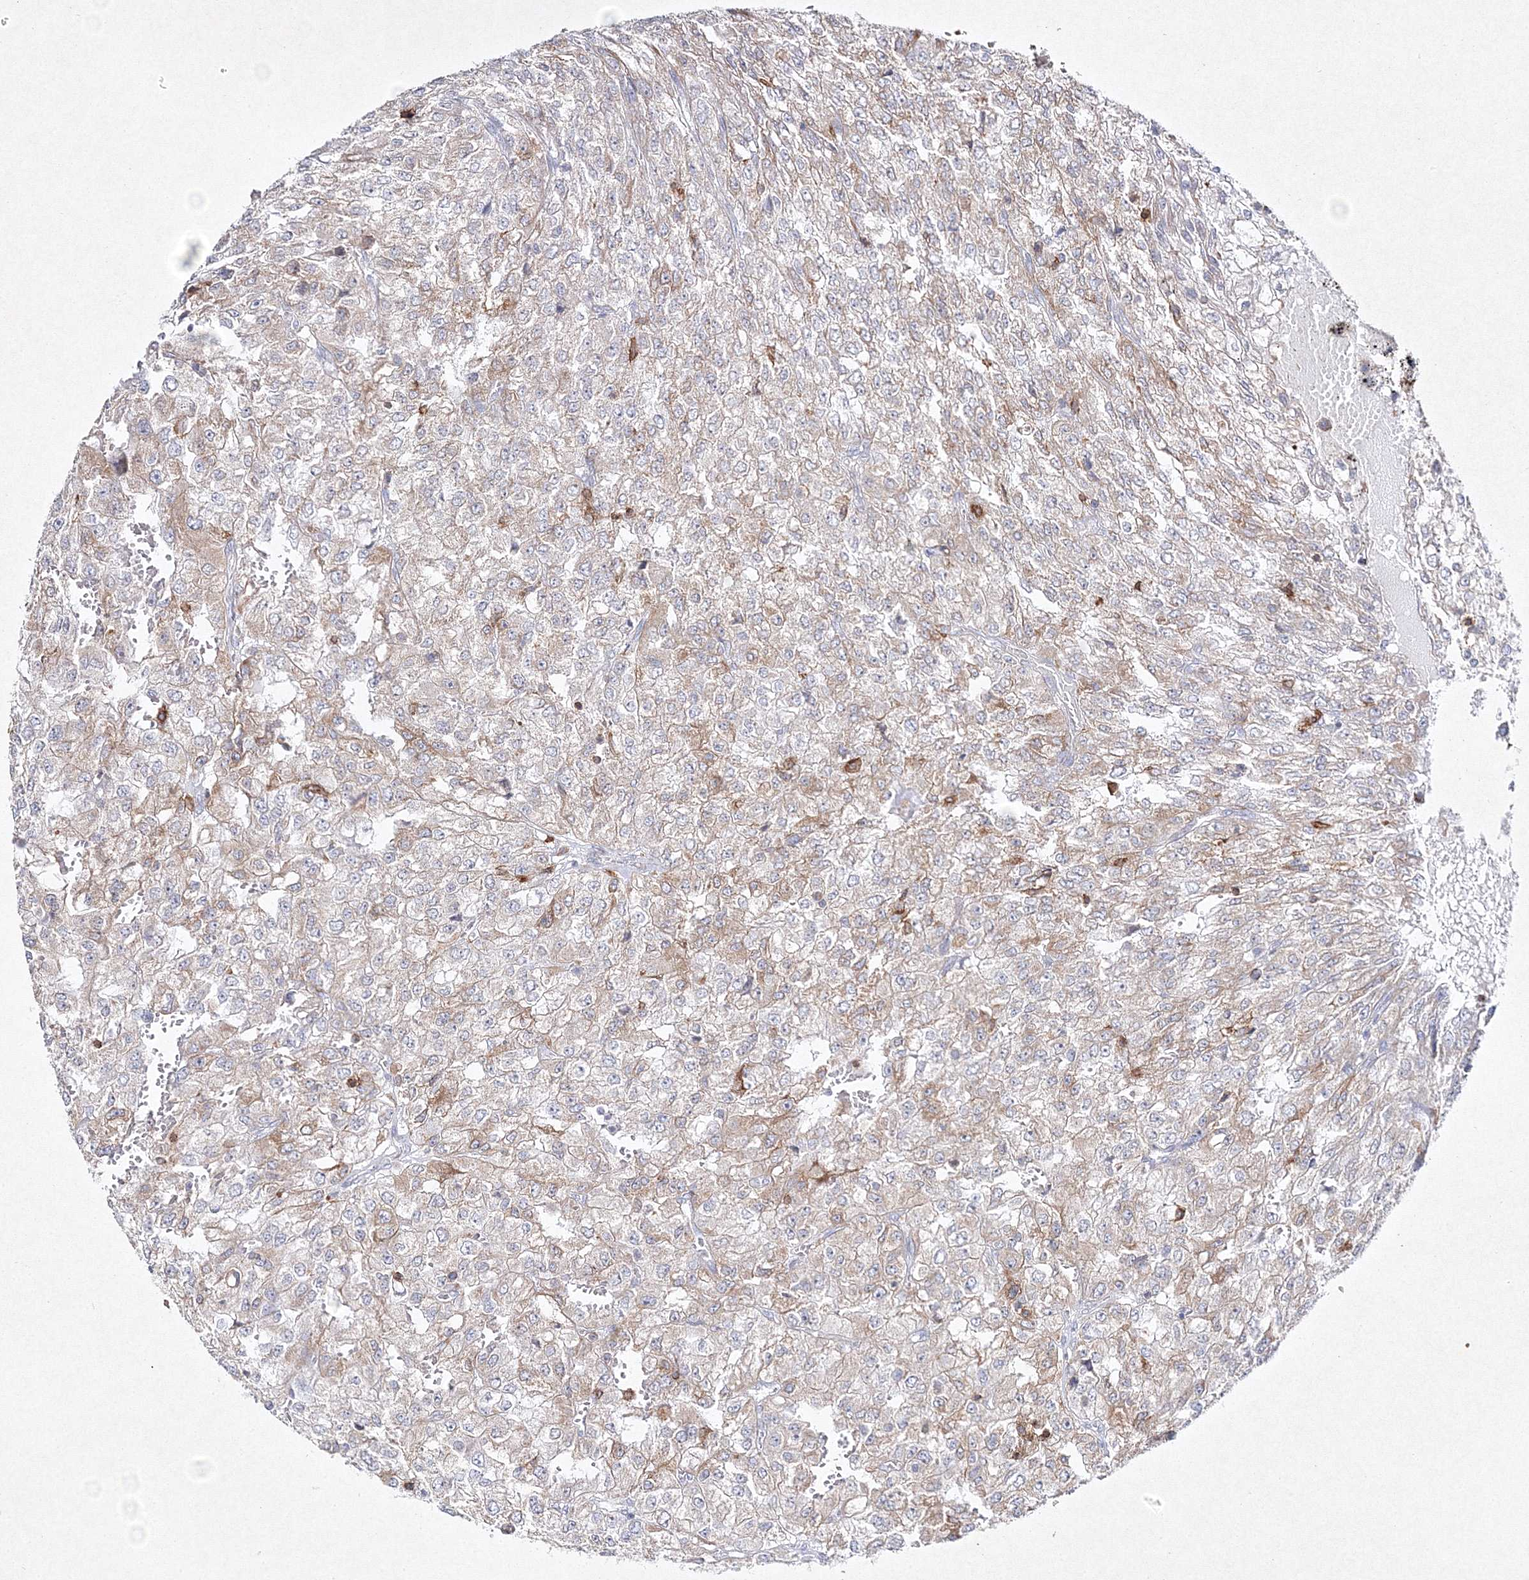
{"staining": {"intensity": "weak", "quantity": "25%-75%", "location": "cytoplasmic/membranous"}, "tissue": "renal cancer", "cell_type": "Tumor cells", "image_type": "cancer", "snomed": [{"axis": "morphology", "description": "Adenocarcinoma, NOS"}, {"axis": "topography", "description": "Kidney"}], "caption": "Immunohistochemical staining of renal cancer (adenocarcinoma) exhibits low levels of weak cytoplasmic/membranous staining in approximately 25%-75% of tumor cells.", "gene": "HCST", "patient": {"sex": "female", "age": 54}}